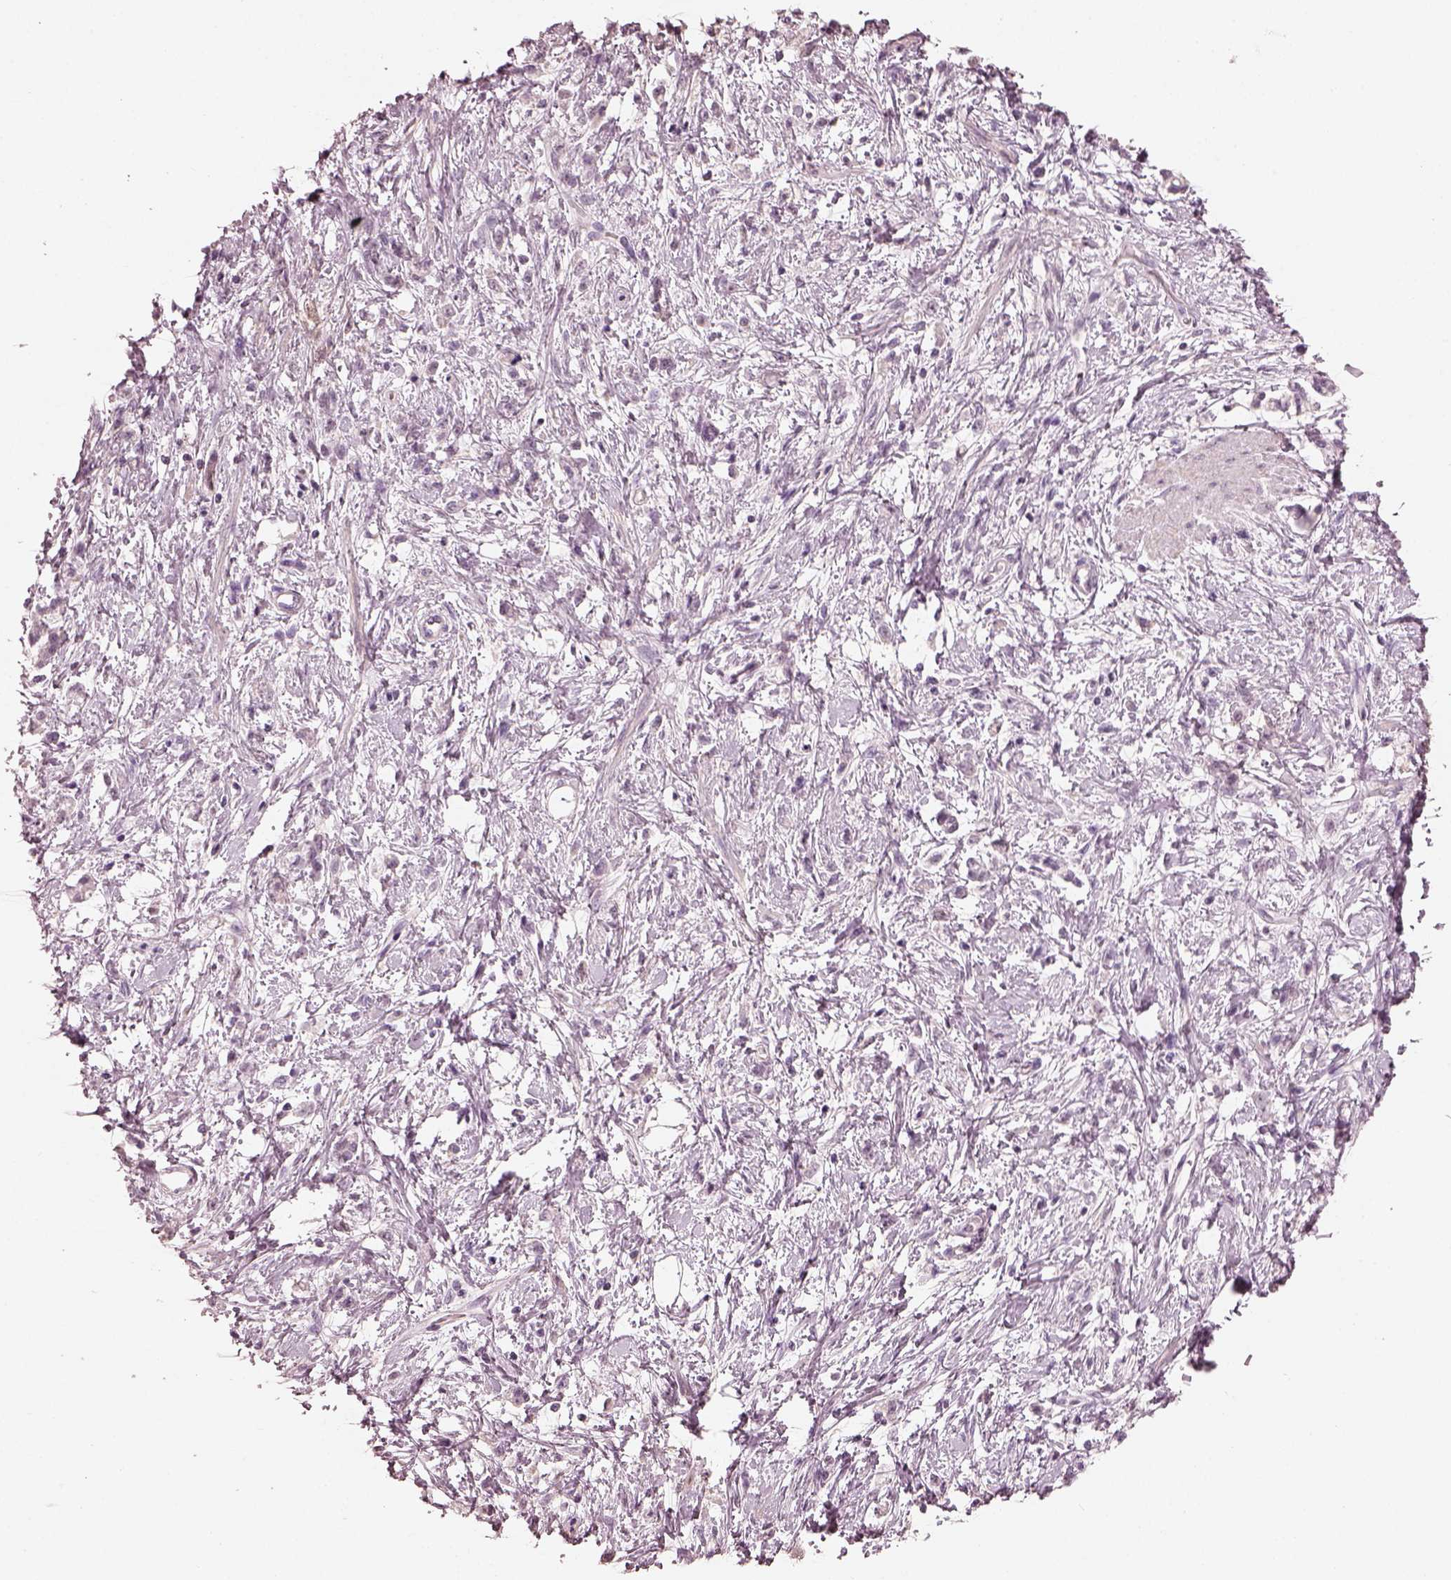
{"staining": {"intensity": "negative", "quantity": "none", "location": "none"}, "tissue": "stomach cancer", "cell_type": "Tumor cells", "image_type": "cancer", "snomed": [{"axis": "morphology", "description": "Adenocarcinoma, NOS"}, {"axis": "topography", "description": "Stomach"}], "caption": "The micrograph demonstrates no significant positivity in tumor cells of stomach adenocarcinoma.", "gene": "OPTC", "patient": {"sex": "female", "age": 60}}